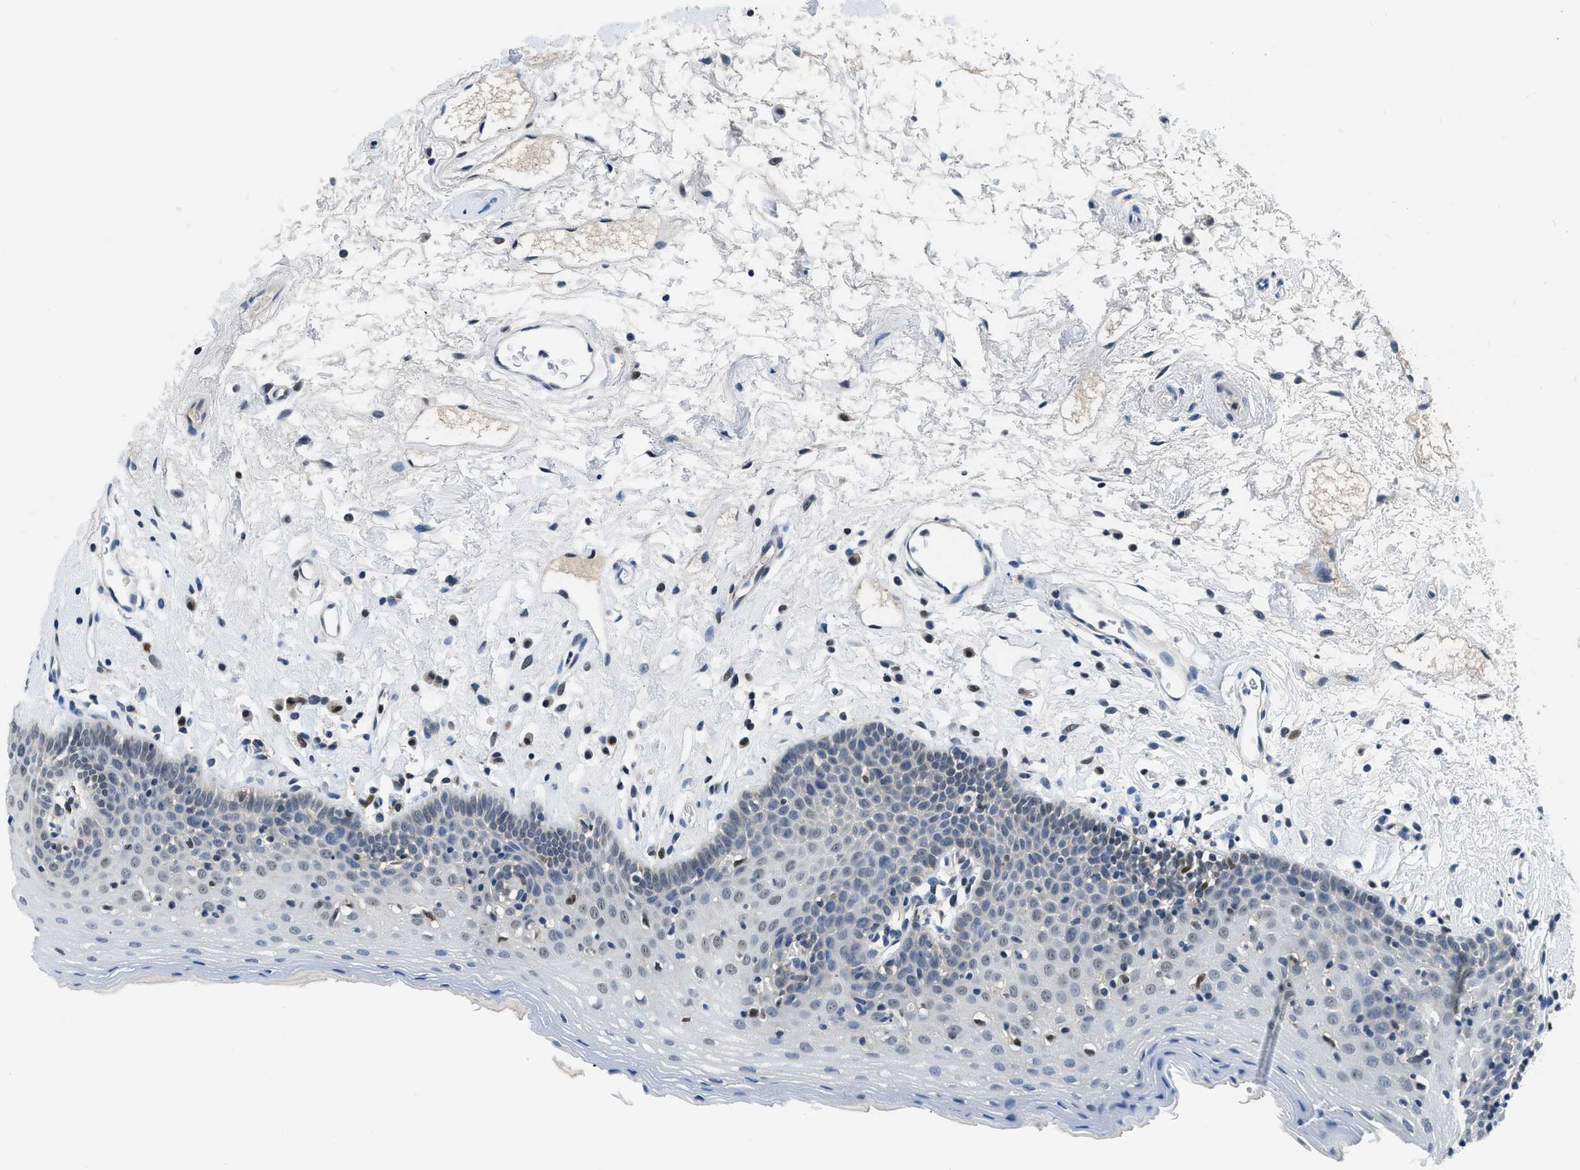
{"staining": {"intensity": "negative", "quantity": "none", "location": "none"}, "tissue": "oral mucosa", "cell_type": "Squamous epithelial cells", "image_type": "normal", "snomed": [{"axis": "morphology", "description": "Normal tissue, NOS"}, {"axis": "topography", "description": "Oral tissue"}], "caption": "There is no significant staining in squamous epithelial cells of oral mucosa. (DAB (3,3'-diaminobenzidine) immunohistochemistry (IHC) visualized using brightfield microscopy, high magnification).", "gene": "ALX1", "patient": {"sex": "male", "age": 66}}